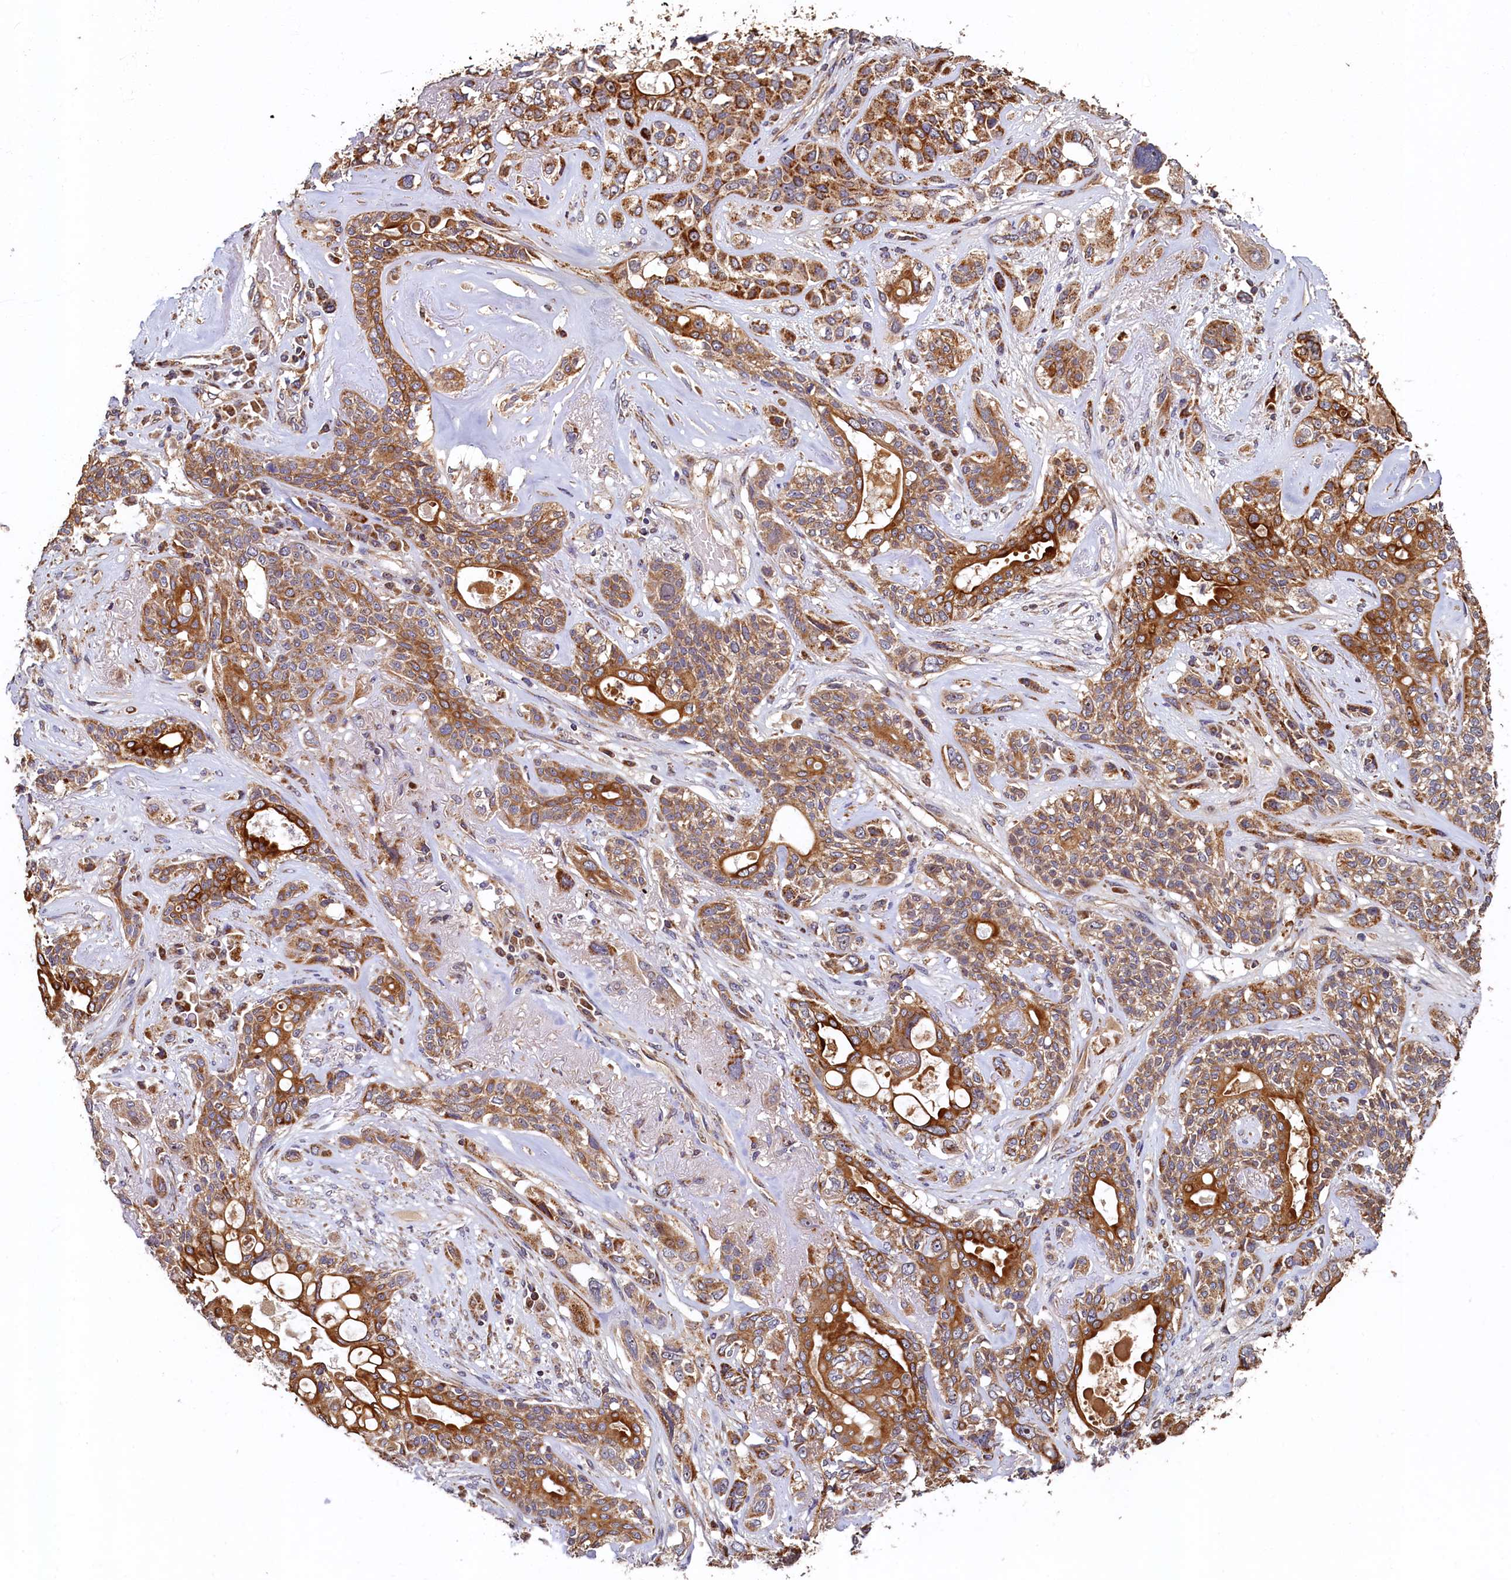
{"staining": {"intensity": "moderate", "quantity": ">75%", "location": "cytoplasmic/membranous"}, "tissue": "lung cancer", "cell_type": "Tumor cells", "image_type": "cancer", "snomed": [{"axis": "morphology", "description": "Squamous cell carcinoma, NOS"}, {"axis": "topography", "description": "Lung"}], "caption": "Lung squamous cell carcinoma stained with IHC shows moderate cytoplasmic/membranous positivity in about >75% of tumor cells.", "gene": "NCKAP5L", "patient": {"sex": "female", "age": 70}}